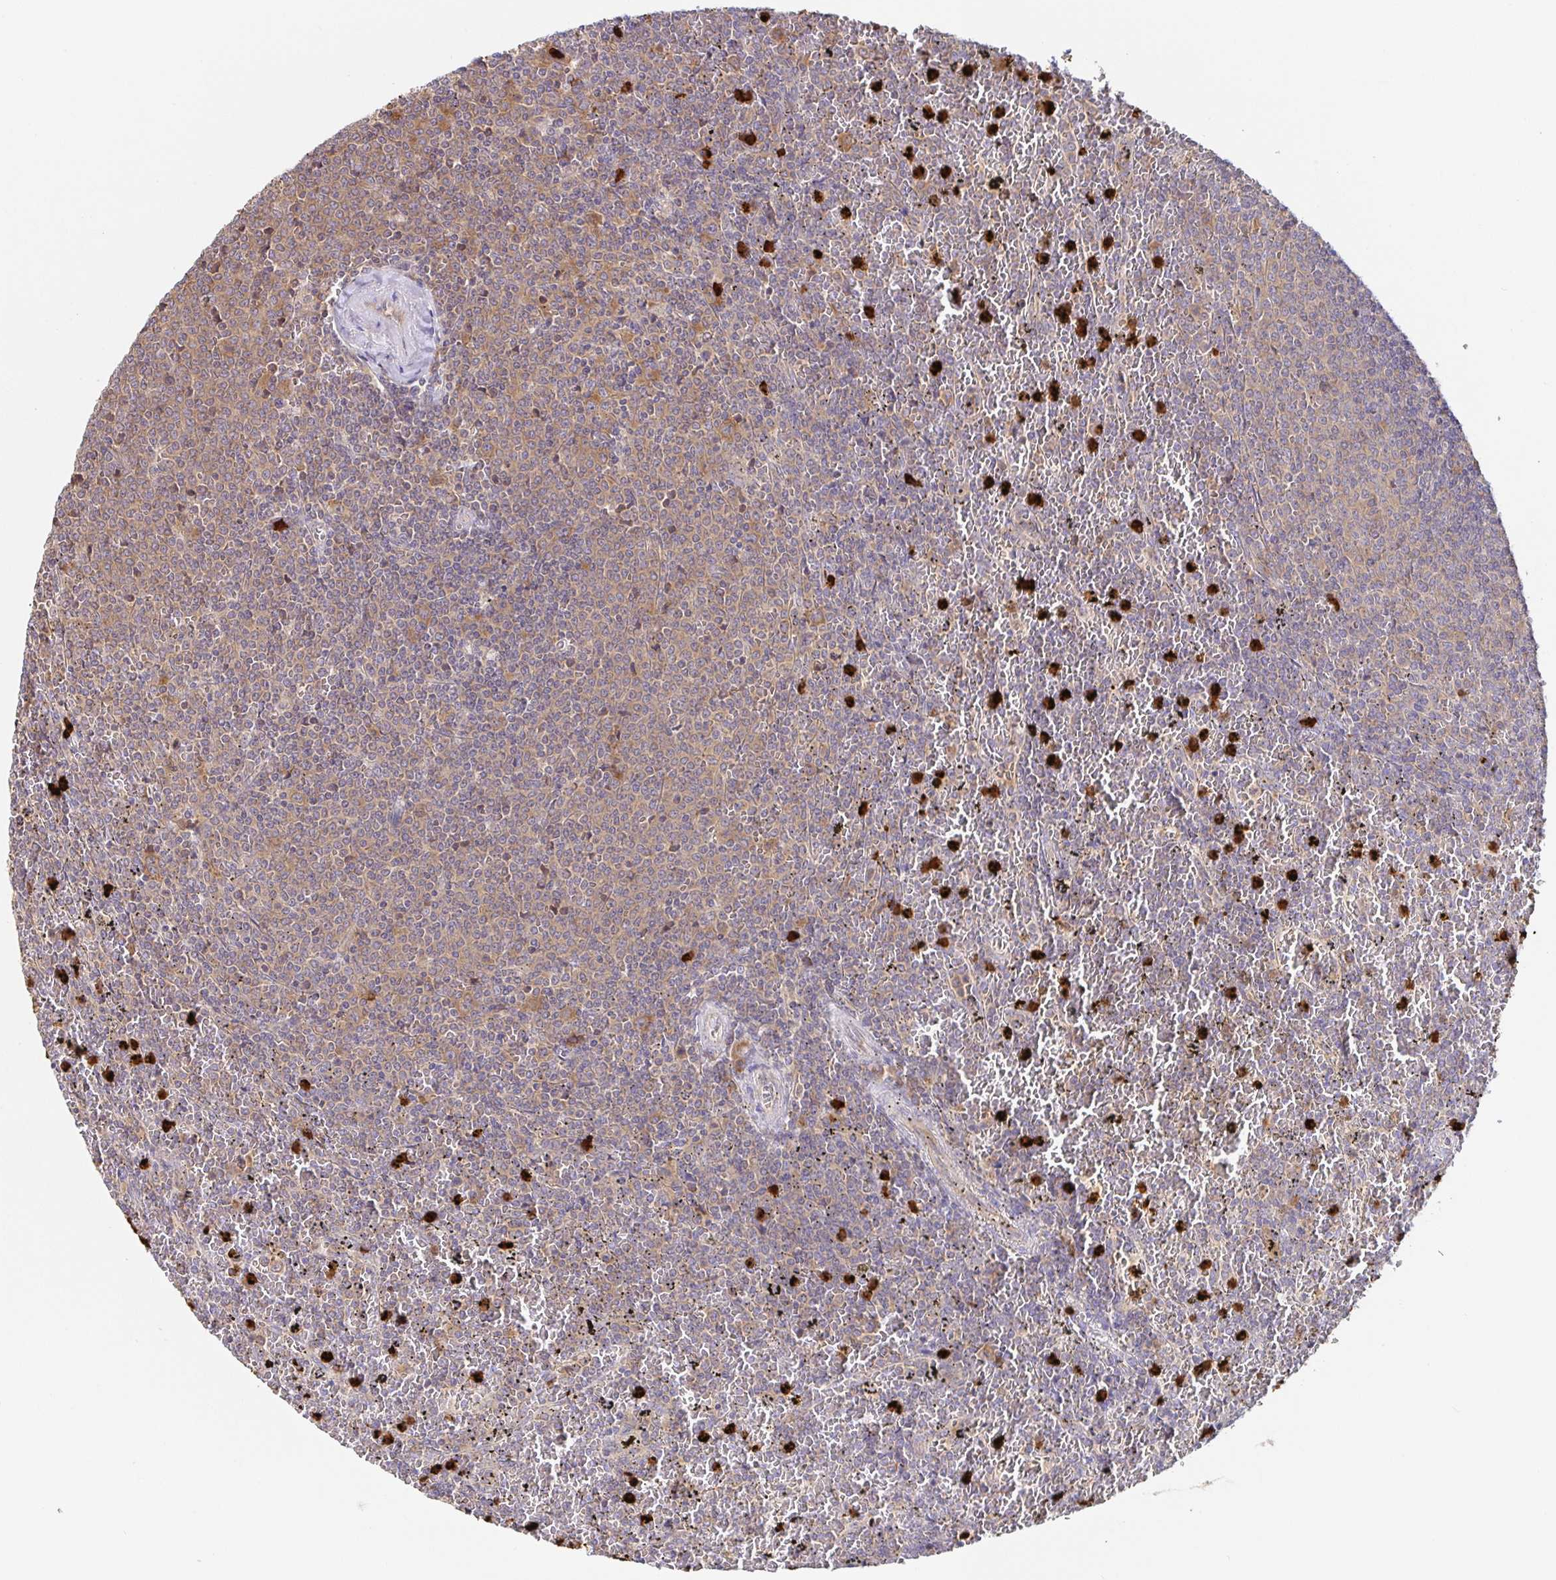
{"staining": {"intensity": "weak", "quantity": ">75%", "location": "cytoplasmic/membranous"}, "tissue": "lymphoma", "cell_type": "Tumor cells", "image_type": "cancer", "snomed": [{"axis": "morphology", "description": "Malignant lymphoma, non-Hodgkin's type, Low grade"}, {"axis": "topography", "description": "Spleen"}], "caption": "Low-grade malignant lymphoma, non-Hodgkin's type tissue shows weak cytoplasmic/membranous expression in approximately >75% of tumor cells, visualized by immunohistochemistry.", "gene": "PDPK1", "patient": {"sex": "female", "age": 77}}